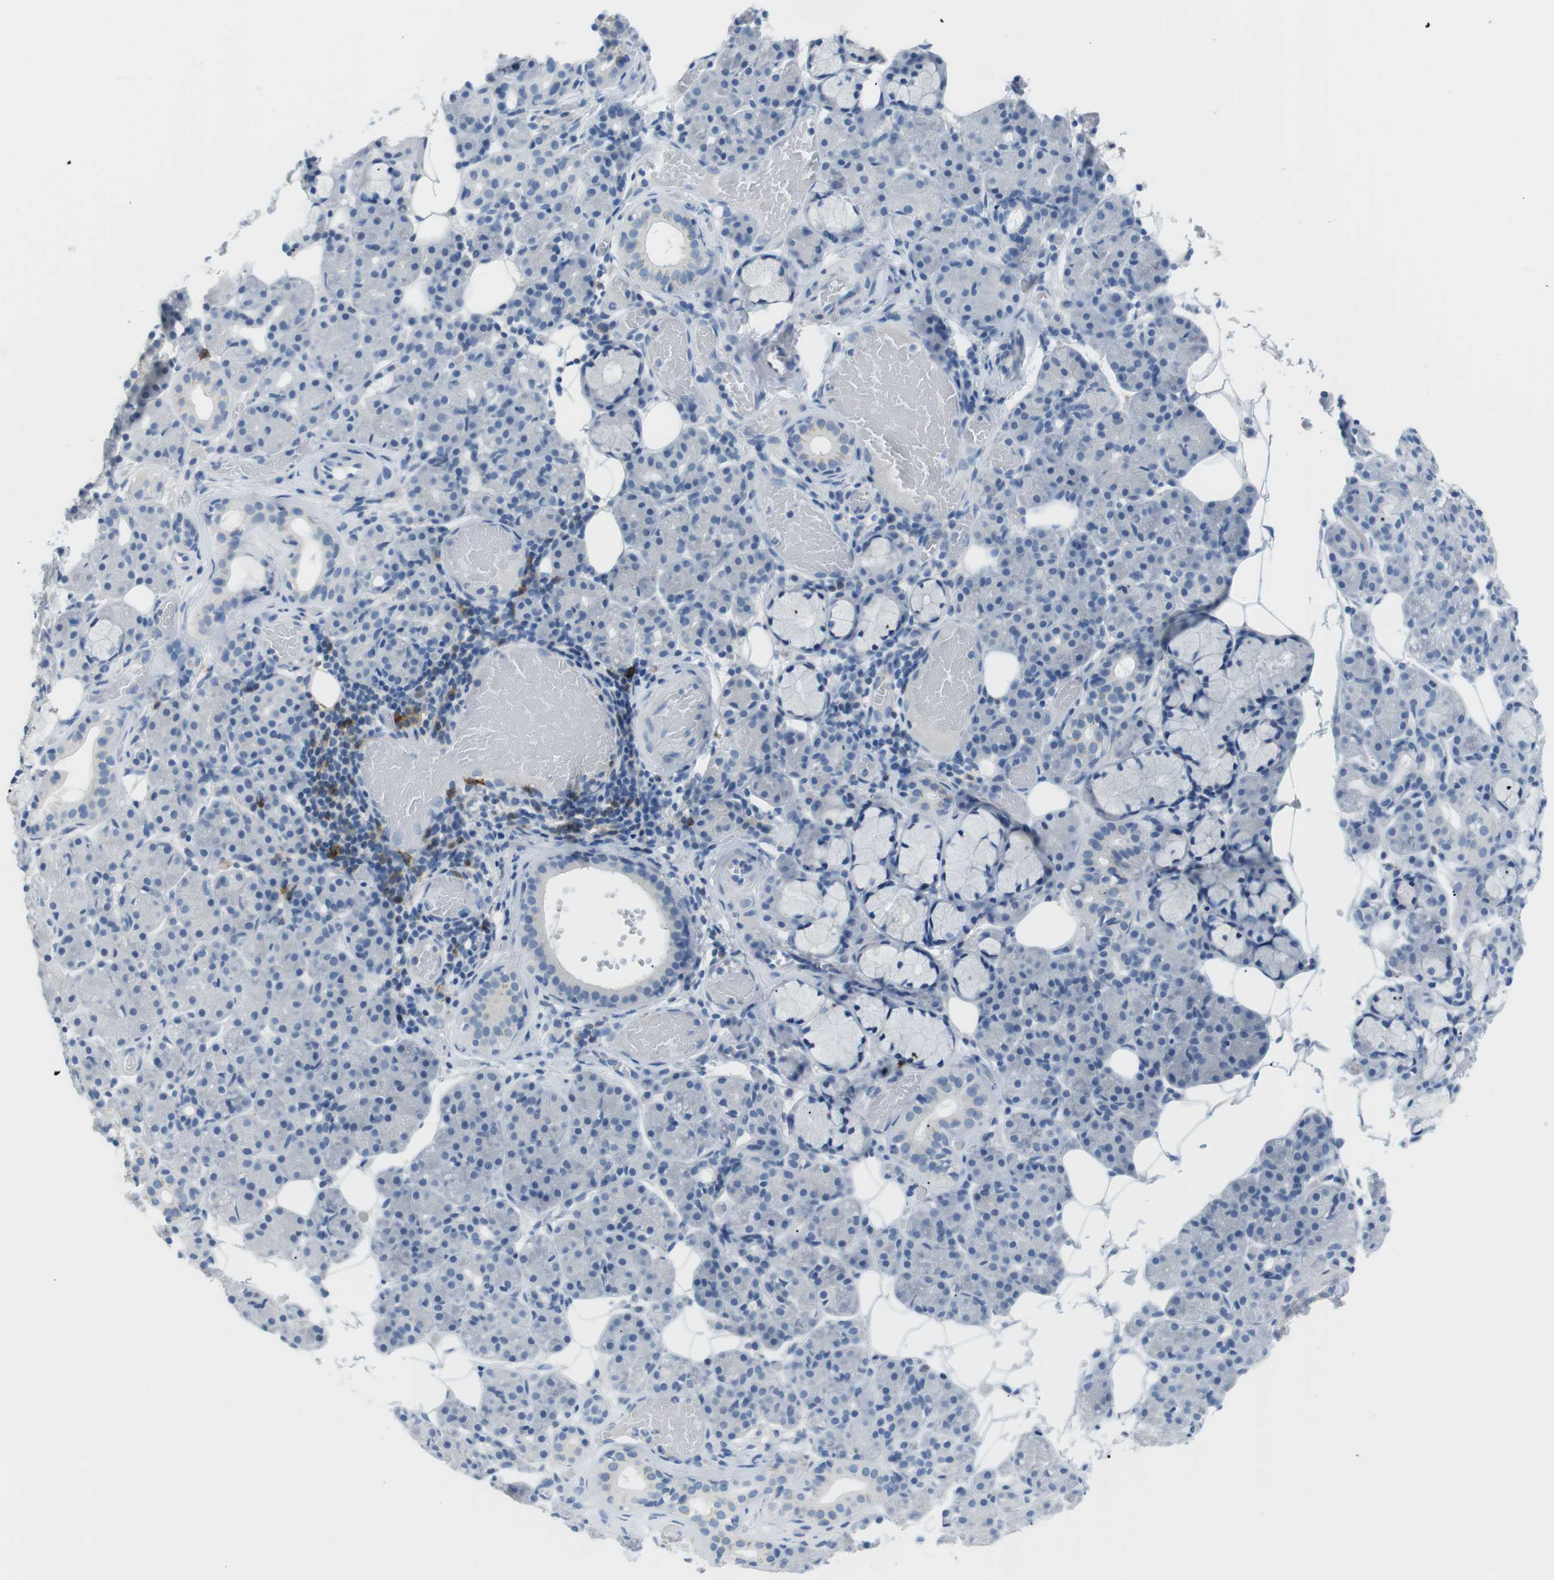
{"staining": {"intensity": "negative", "quantity": "none", "location": "none"}, "tissue": "salivary gland", "cell_type": "Glandular cells", "image_type": "normal", "snomed": [{"axis": "morphology", "description": "Normal tissue, NOS"}, {"axis": "topography", "description": "Salivary gland"}], "caption": "Immunohistochemical staining of benign salivary gland demonstrates no significant expression in glandular cells.", "gene": "TNFRSF4", "patient": {"sex": "male", "age": 63}}